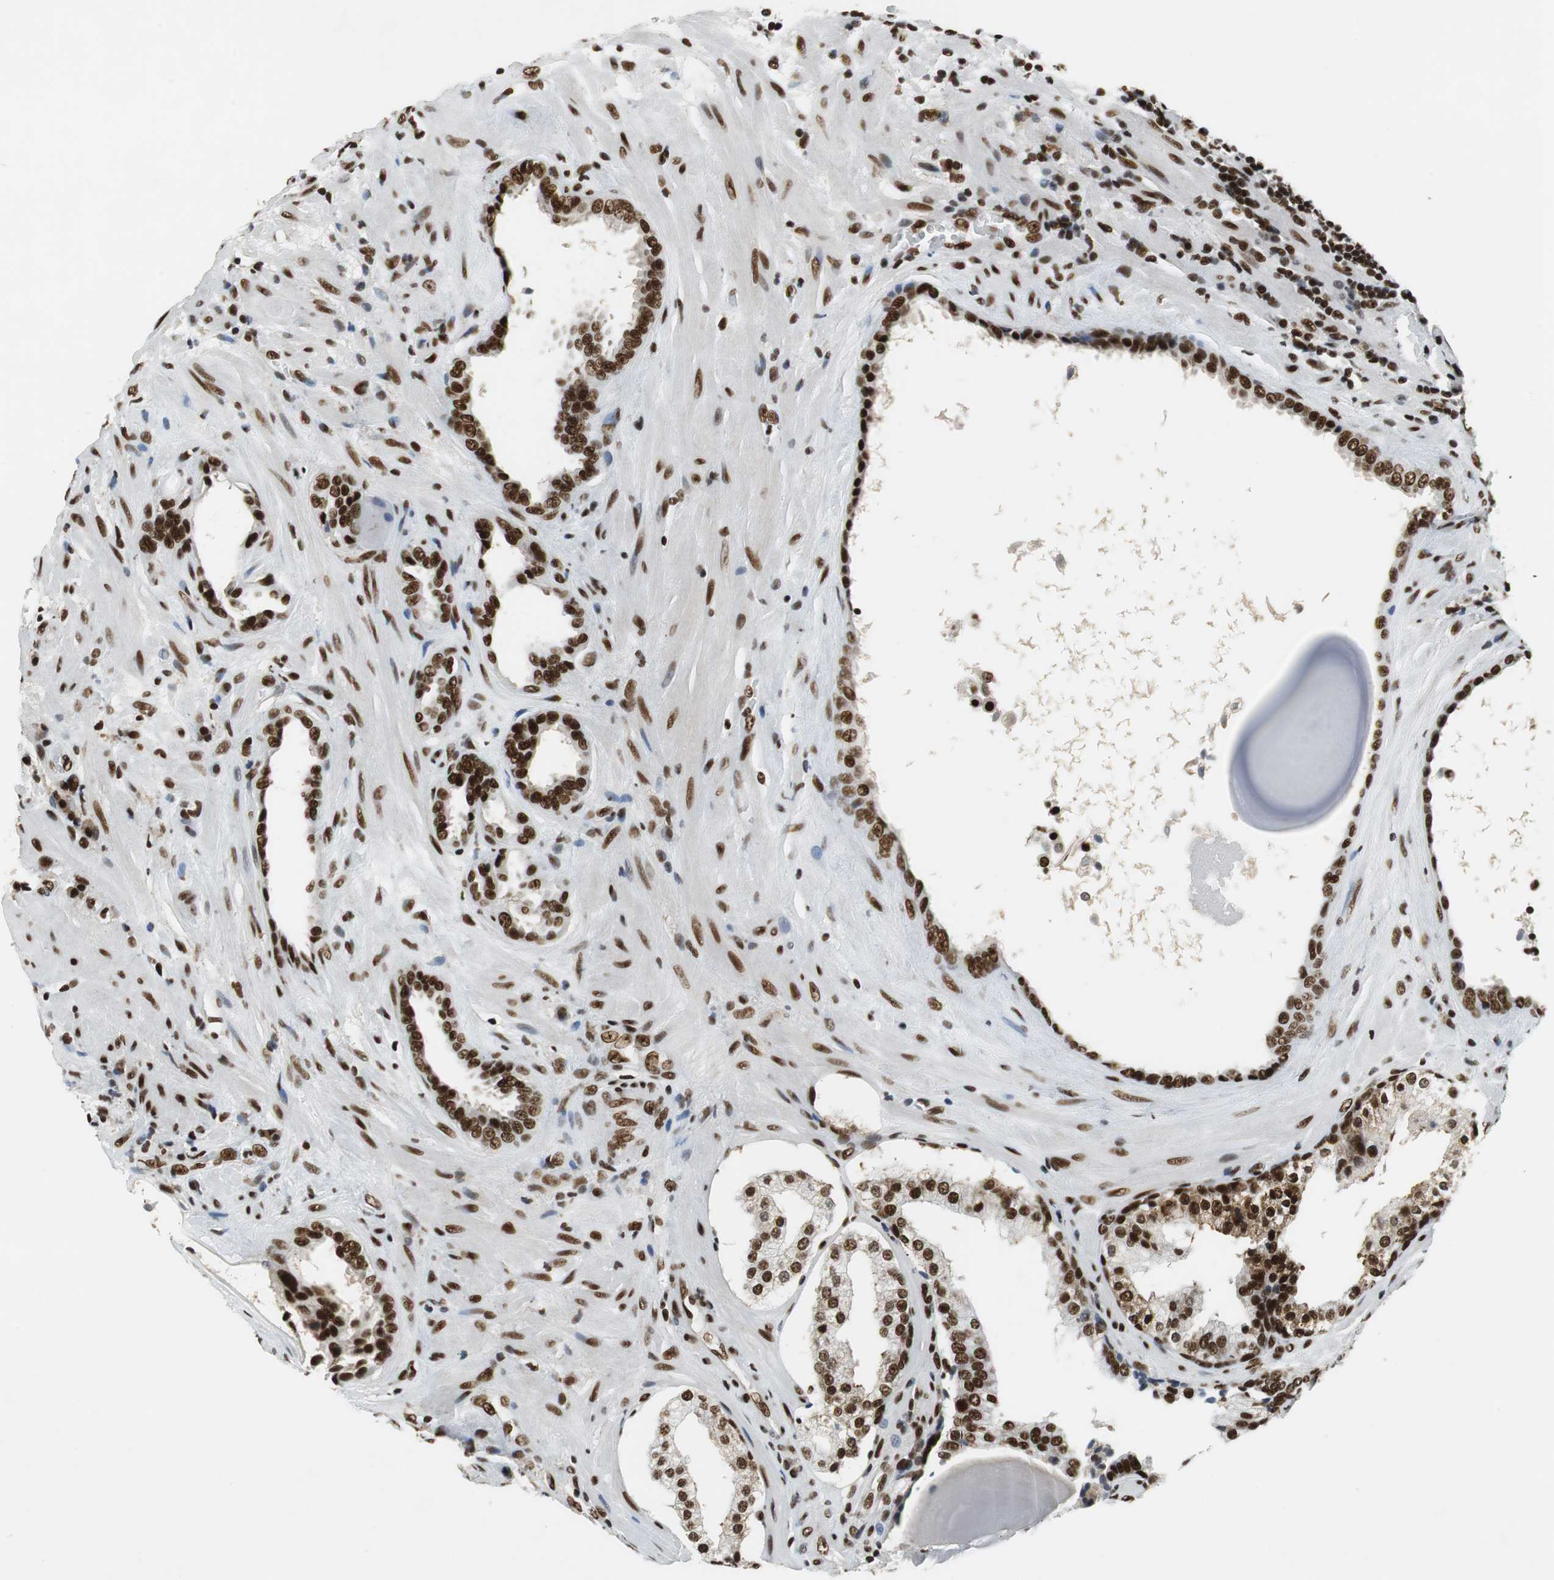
{"staining": {"intensity": "strong", "quantity": ">75%", "location": "nuclear"}, "tissue": "prostate cancer", "cell_type": "Tumor cells", "image_type": "cancer", "snomed": [{"axis": "morphology", "description": "Adenocarcinoma, High grade"}, {"axis": "topography", "description": "Prostate"}], "caption": "Immunohistochemistry (IHC) of prostate high-grade adenocarcinoma demonstrates high levels of strong nuclear positivity in approximately >75% of tumor cells.", "gene": "PRKDC", "patient": {"sex": "male", "age": 68}}